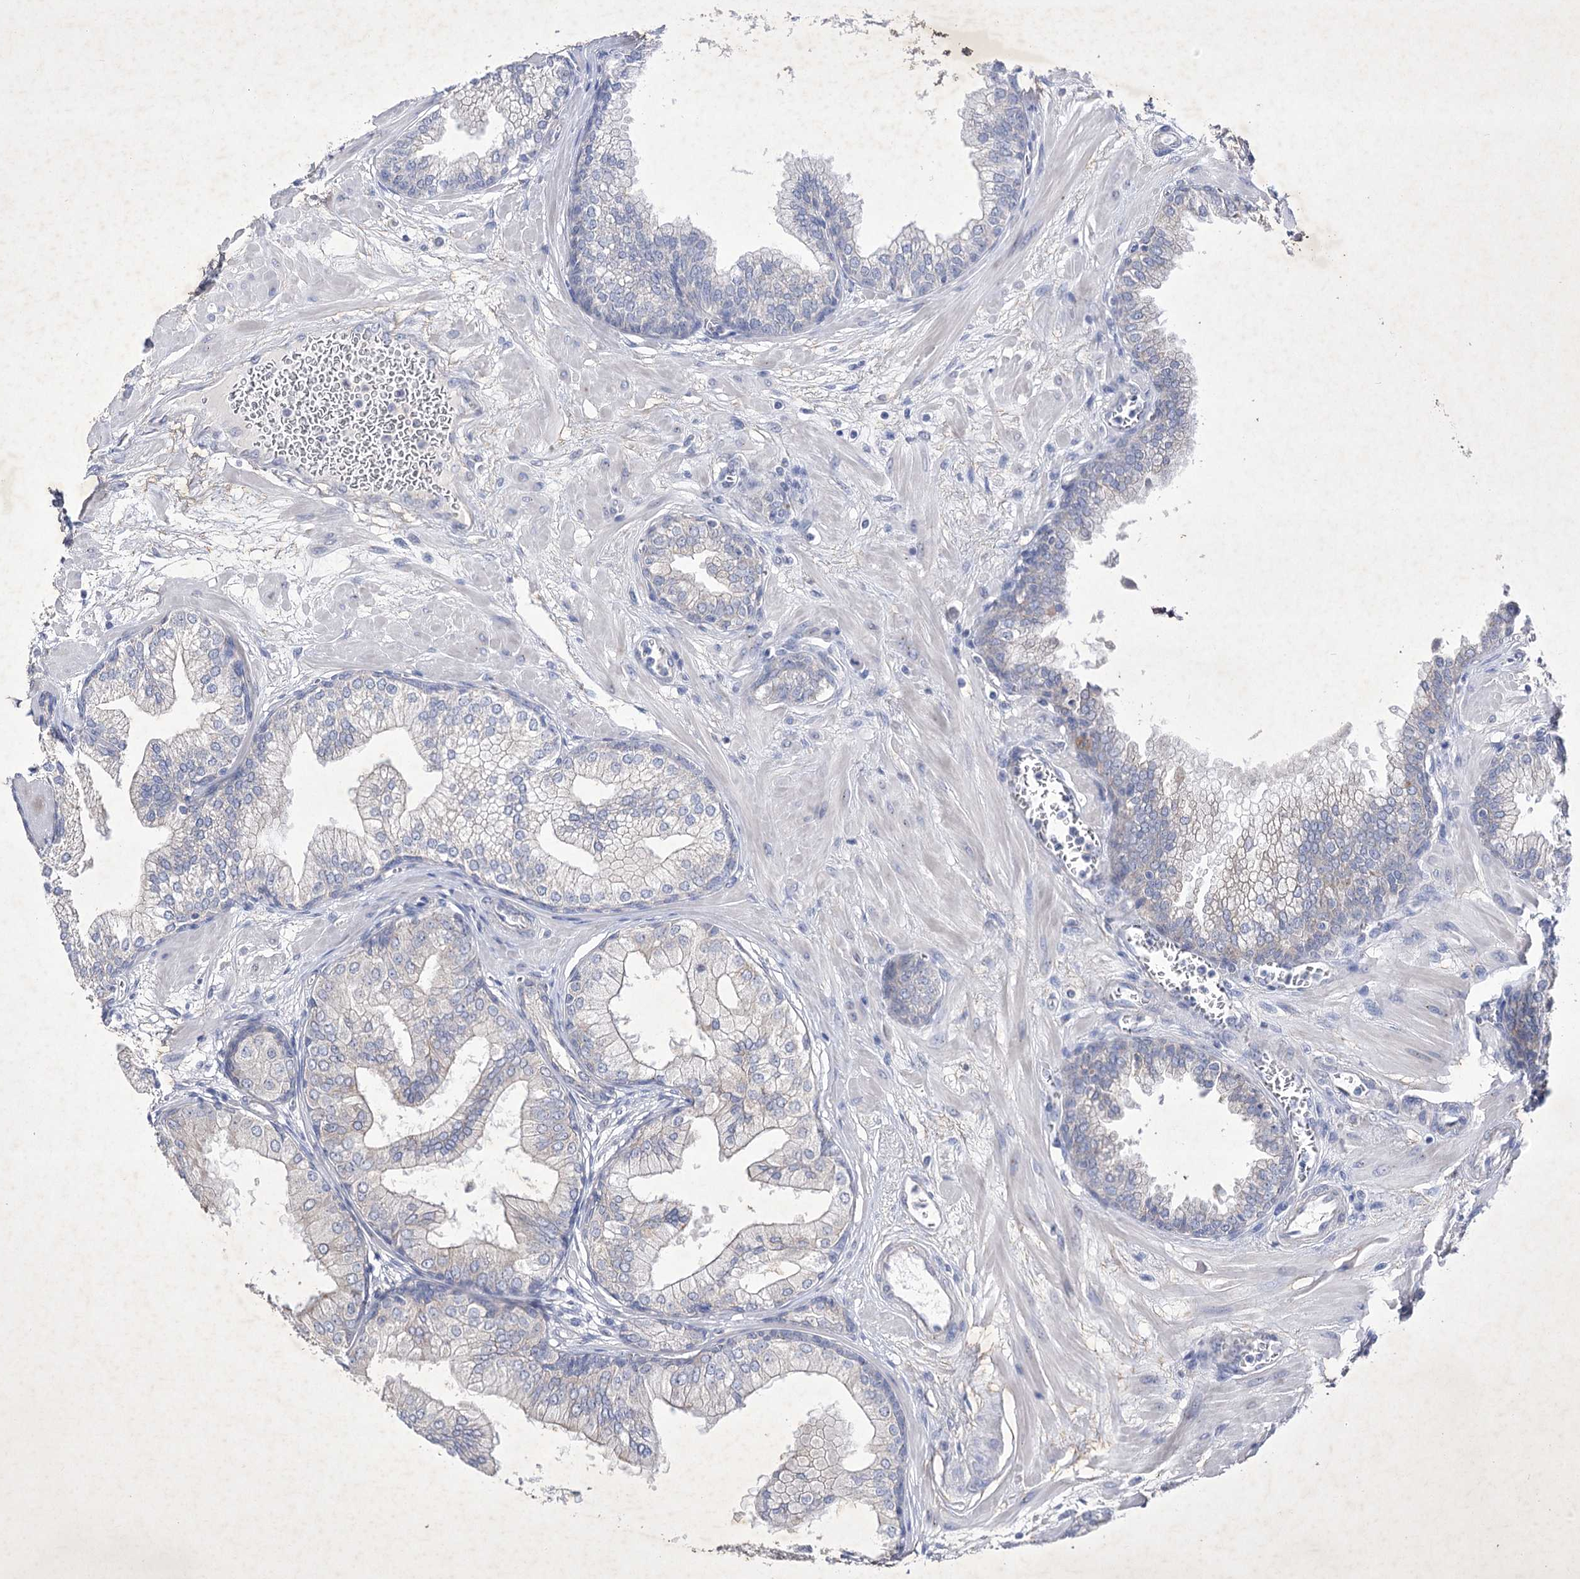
{"staining": {"intensity": "moderate", "quantity": "<25%", "location": "cytoplasmic/membranous"}, "tissue": "prostate", "cell_type": "Glandular cells", "image_type": "normal", "snomed": [{"axis": "morphology", "description": "Normal tissue, NOS"}, {"axis": "morphology", "description": "Urothelial carcinoma, Low grade"}, {"axis": "topography", "description": "Urinary bladder"}, {"axis": "topography", "description": "Prostate"}], "caption": "Protein expression by IHC shows moderate cytoplasmic/membranous expression in approximately <25% of glandular cells in unremarkable prostate. The protein of interest is stained brown, and the nuclei are stained in blue (DAB (3,3'-diaminobenzidine) IHC with brightfield microscopy, high magnification).", "gene": "COX15", "patient": {"sex": "male", "age": 60}}